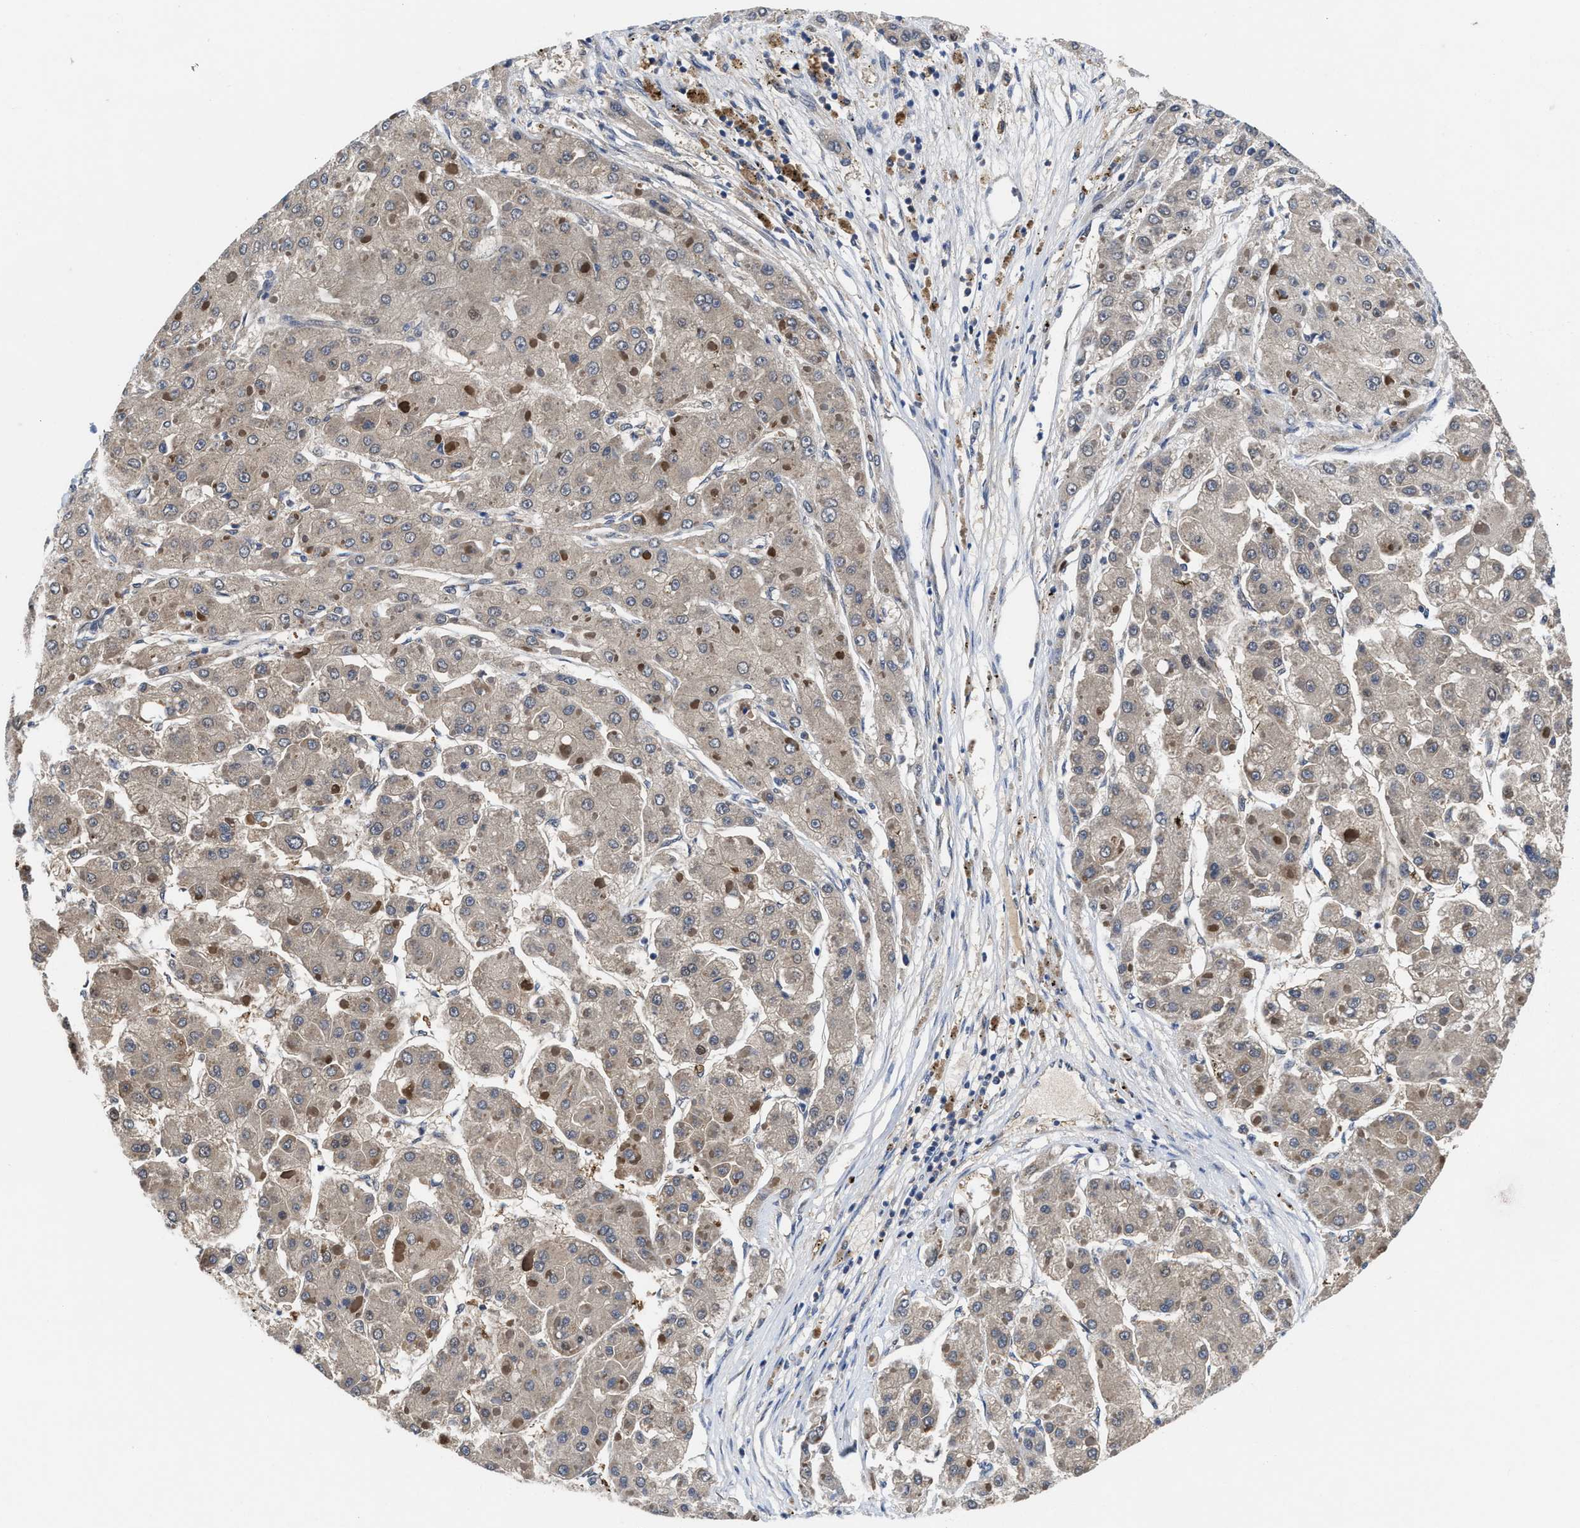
{"staining": {"intensity": "weak", "quantity": ">75%", "location": "cytoplasmic/membranous,nuclear"}, "tissue": "liver cancer", "cell_type": "Tumor cells", "image_type": "cancer", "snomed": [{"axis": "morphology", "description": "Carcinoma, Hepatocellular, NOS"}, {"axis": "topography", "description": "Liver"}], "caption": "High-power microscopy captured an IHC histopathology image of liver cancer, revealing weak cytoplasmic/membranous and nuclear staining in about >75% of tumor cells. (Brightfield microscopy of DAB IHC at high magnification).", "gene": "KIF12", "patient": {"sex": "female", "age": 73}}